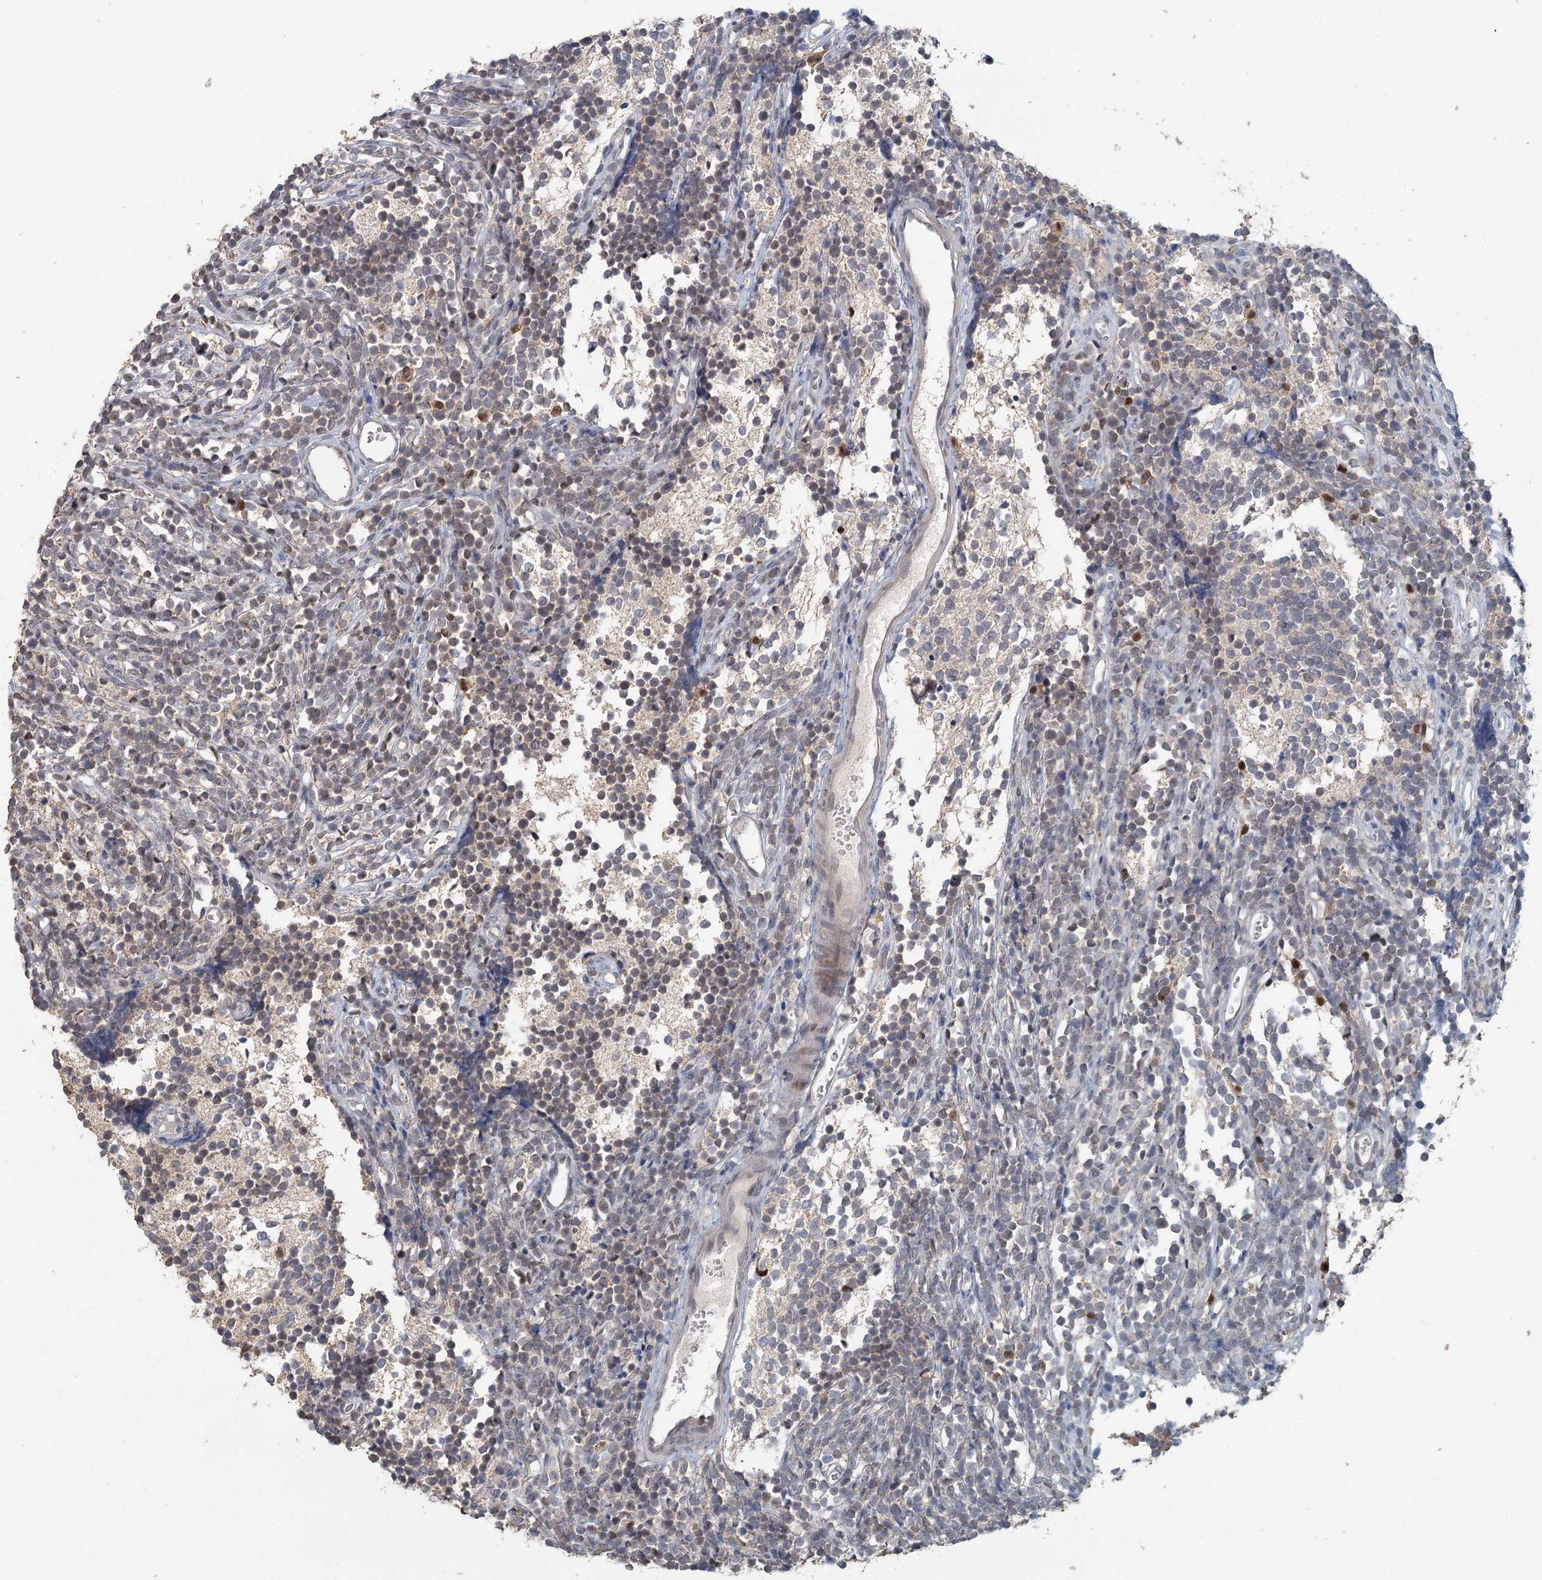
{"staining": {"intensity": "weak", "quantity": "<25%", "location": "cytoplasmic/membranous"}, "tissue": "glioma", "cell_type": "Tumor cells", "image_type": "cancer", "snomed": [{"axis": "morphology", "description": "Glioma, malignant, Low grade"}, {"axis": "topography", "description": "Brain"}], "caption": "Histopathology image shows no protein staining in tumor cells of glioma tissue. (Brightfield microscopy of DAB immunohistochemistry (IHC) at high magnification).", "gene": "ADK", "patient": {"sex": "female", "age": 1}}